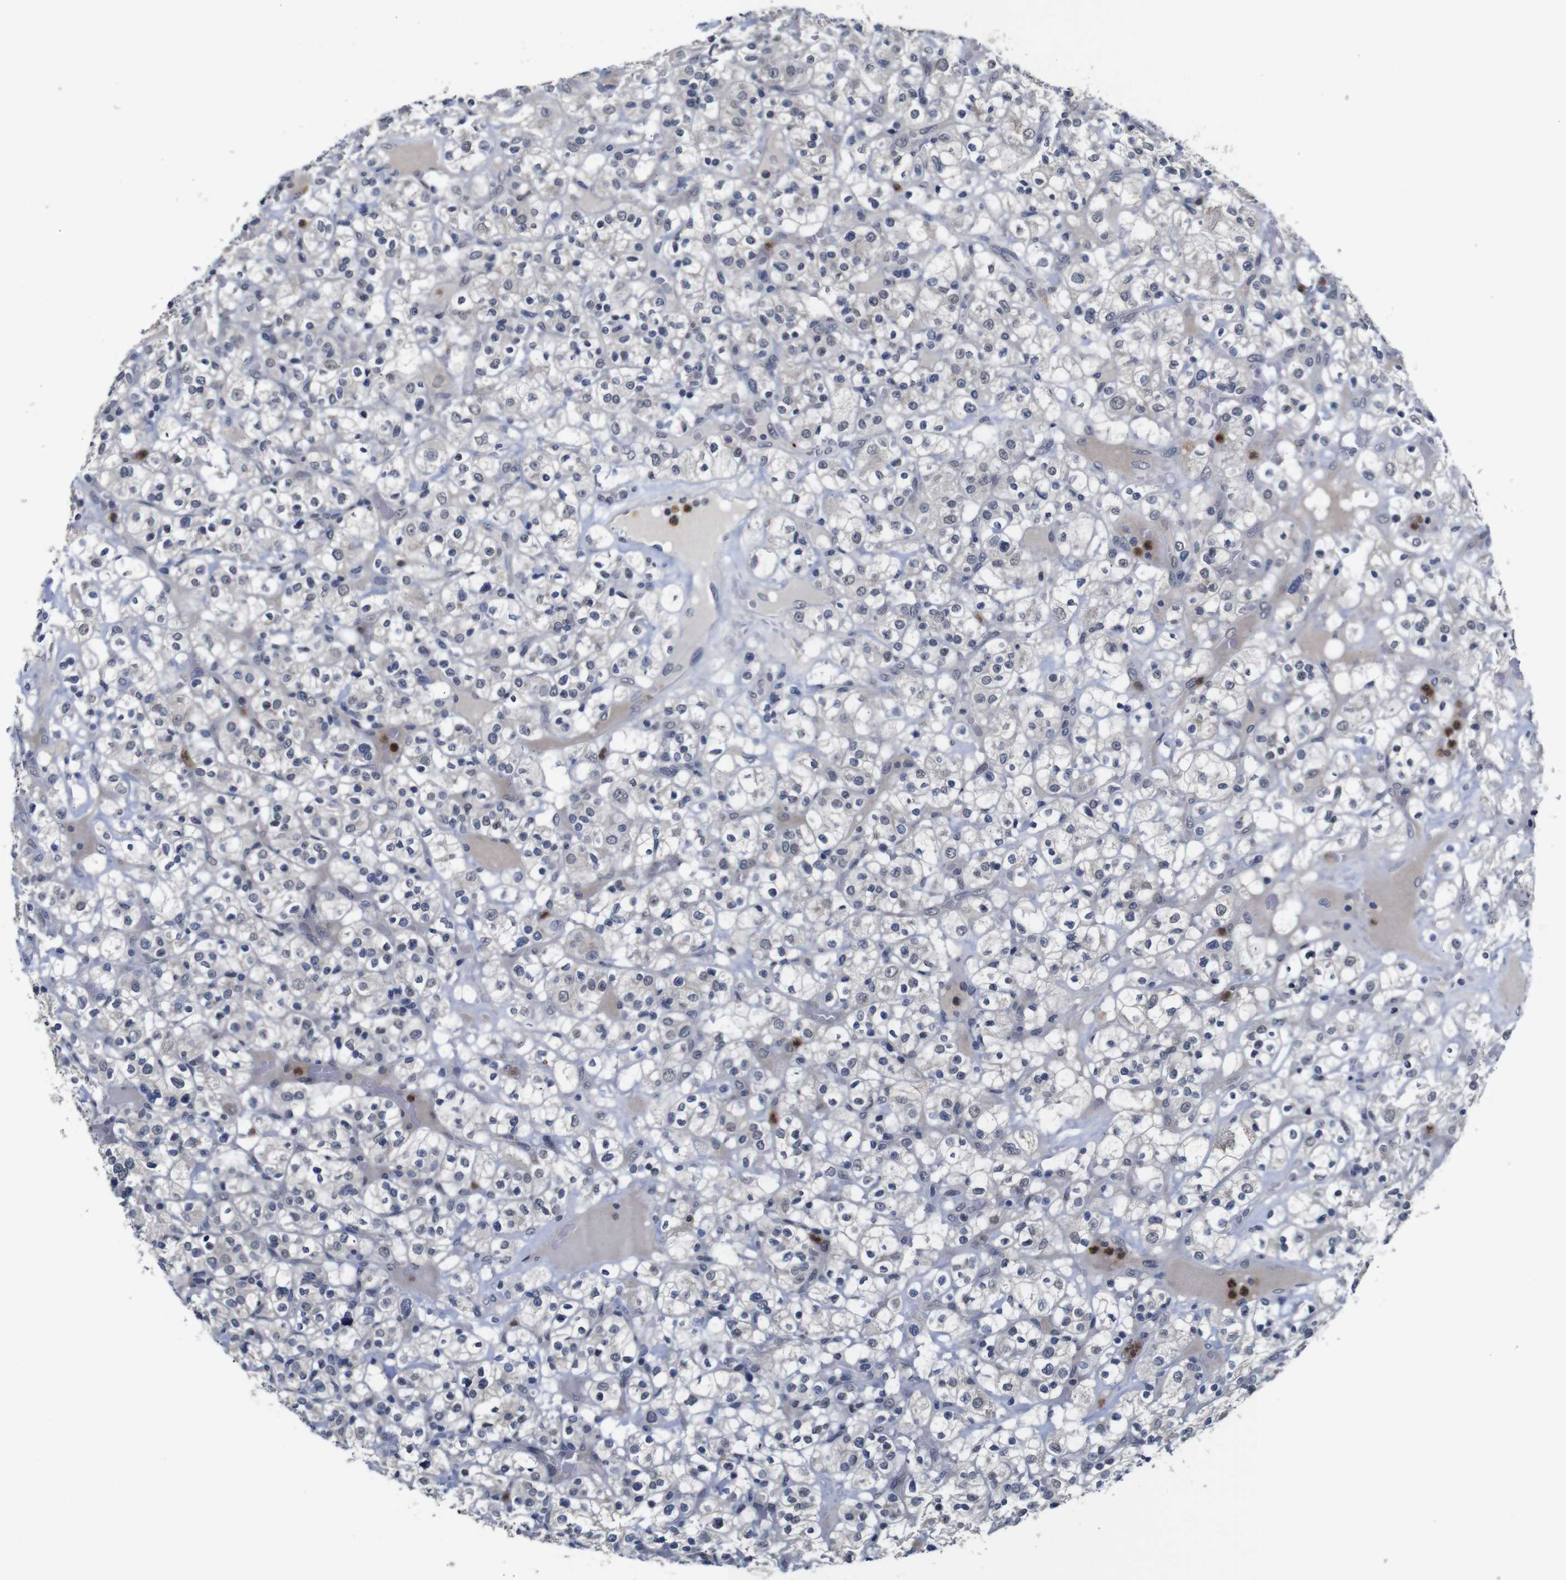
{"staining": {"intensity": "negative", "quantity": "none", "location": "none"}, "tissue": "renal cancer", "cell_type": "Tumor cells", "image_type": "cancer", "snomed": [{"axis": "morphology", "description": "Normal tissue, NOS"}, {"axis": "morphology", "description": "Adenocarcinoma, NOS"}, {"axis": "topography", "description": "Kidney"}], "caption": "DAB (3,3'-diaminobenzidine) immunohistochemical staining of human adenocarcinoma (renal) demonstrates no significant positivity in tumor cells.", "gene": "NTRK3", "patient": {"sex": "female", "age": 72}}